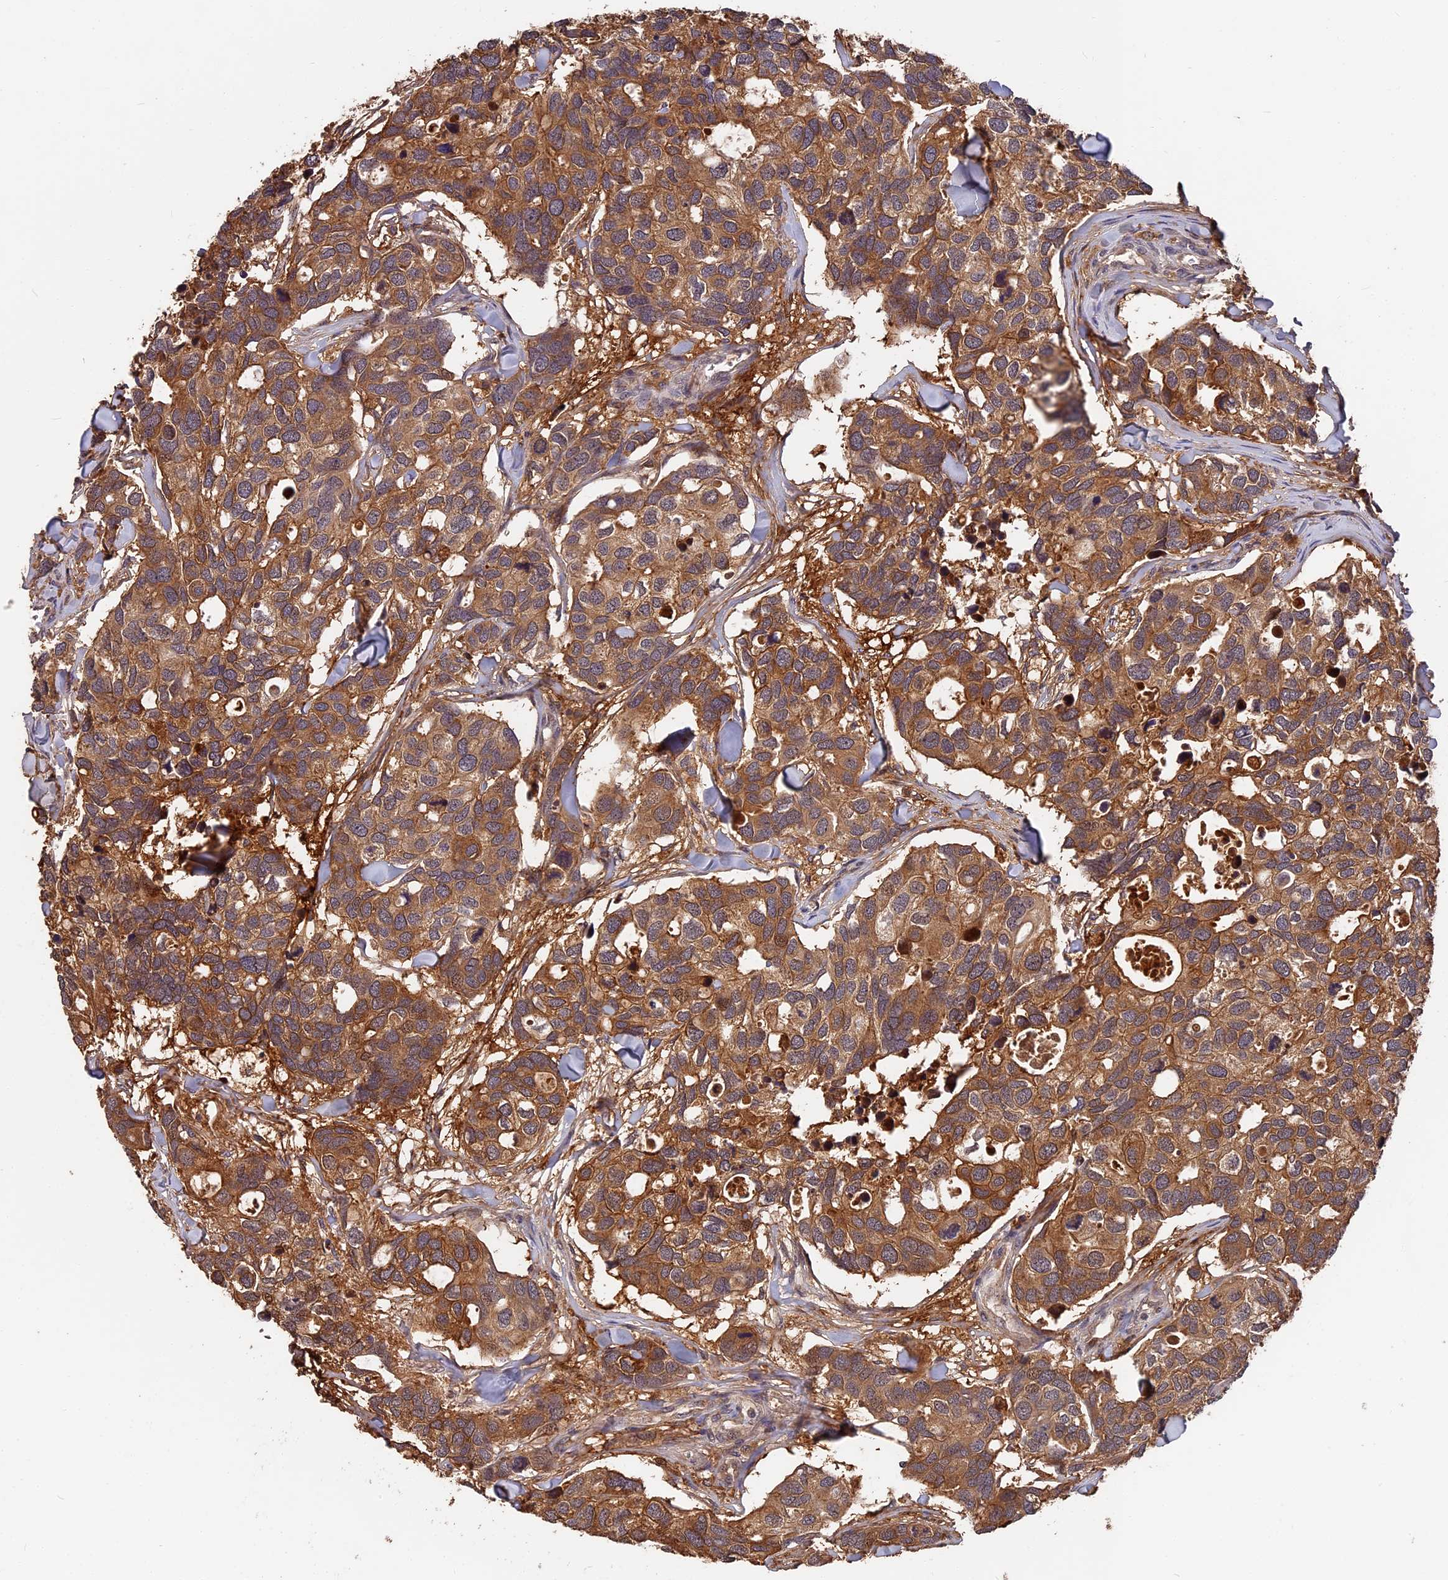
{"staining": {"intensity": "strong", "quantity": ">75%", "location": "cytoplasmic/membranous"}, "tissue": "breast cancer", "cell_type": "Tumor cells", "image_type": "cancer", "snomed": [{"axis": "morphology", "description": "Duct carcinoma"}, {"axis": "topography", "description": "Breast"}], "caption": "A histopathology image of breast infiltrating ductal carcinoma stained for a protein displays strong cytoplasmic/membranous brown staining in tumor cells. (Brightfield microscopy of DAB IHC at high magnification).", "gene": "ITIH1", "patient": {"sex": "female", "age": 83}}